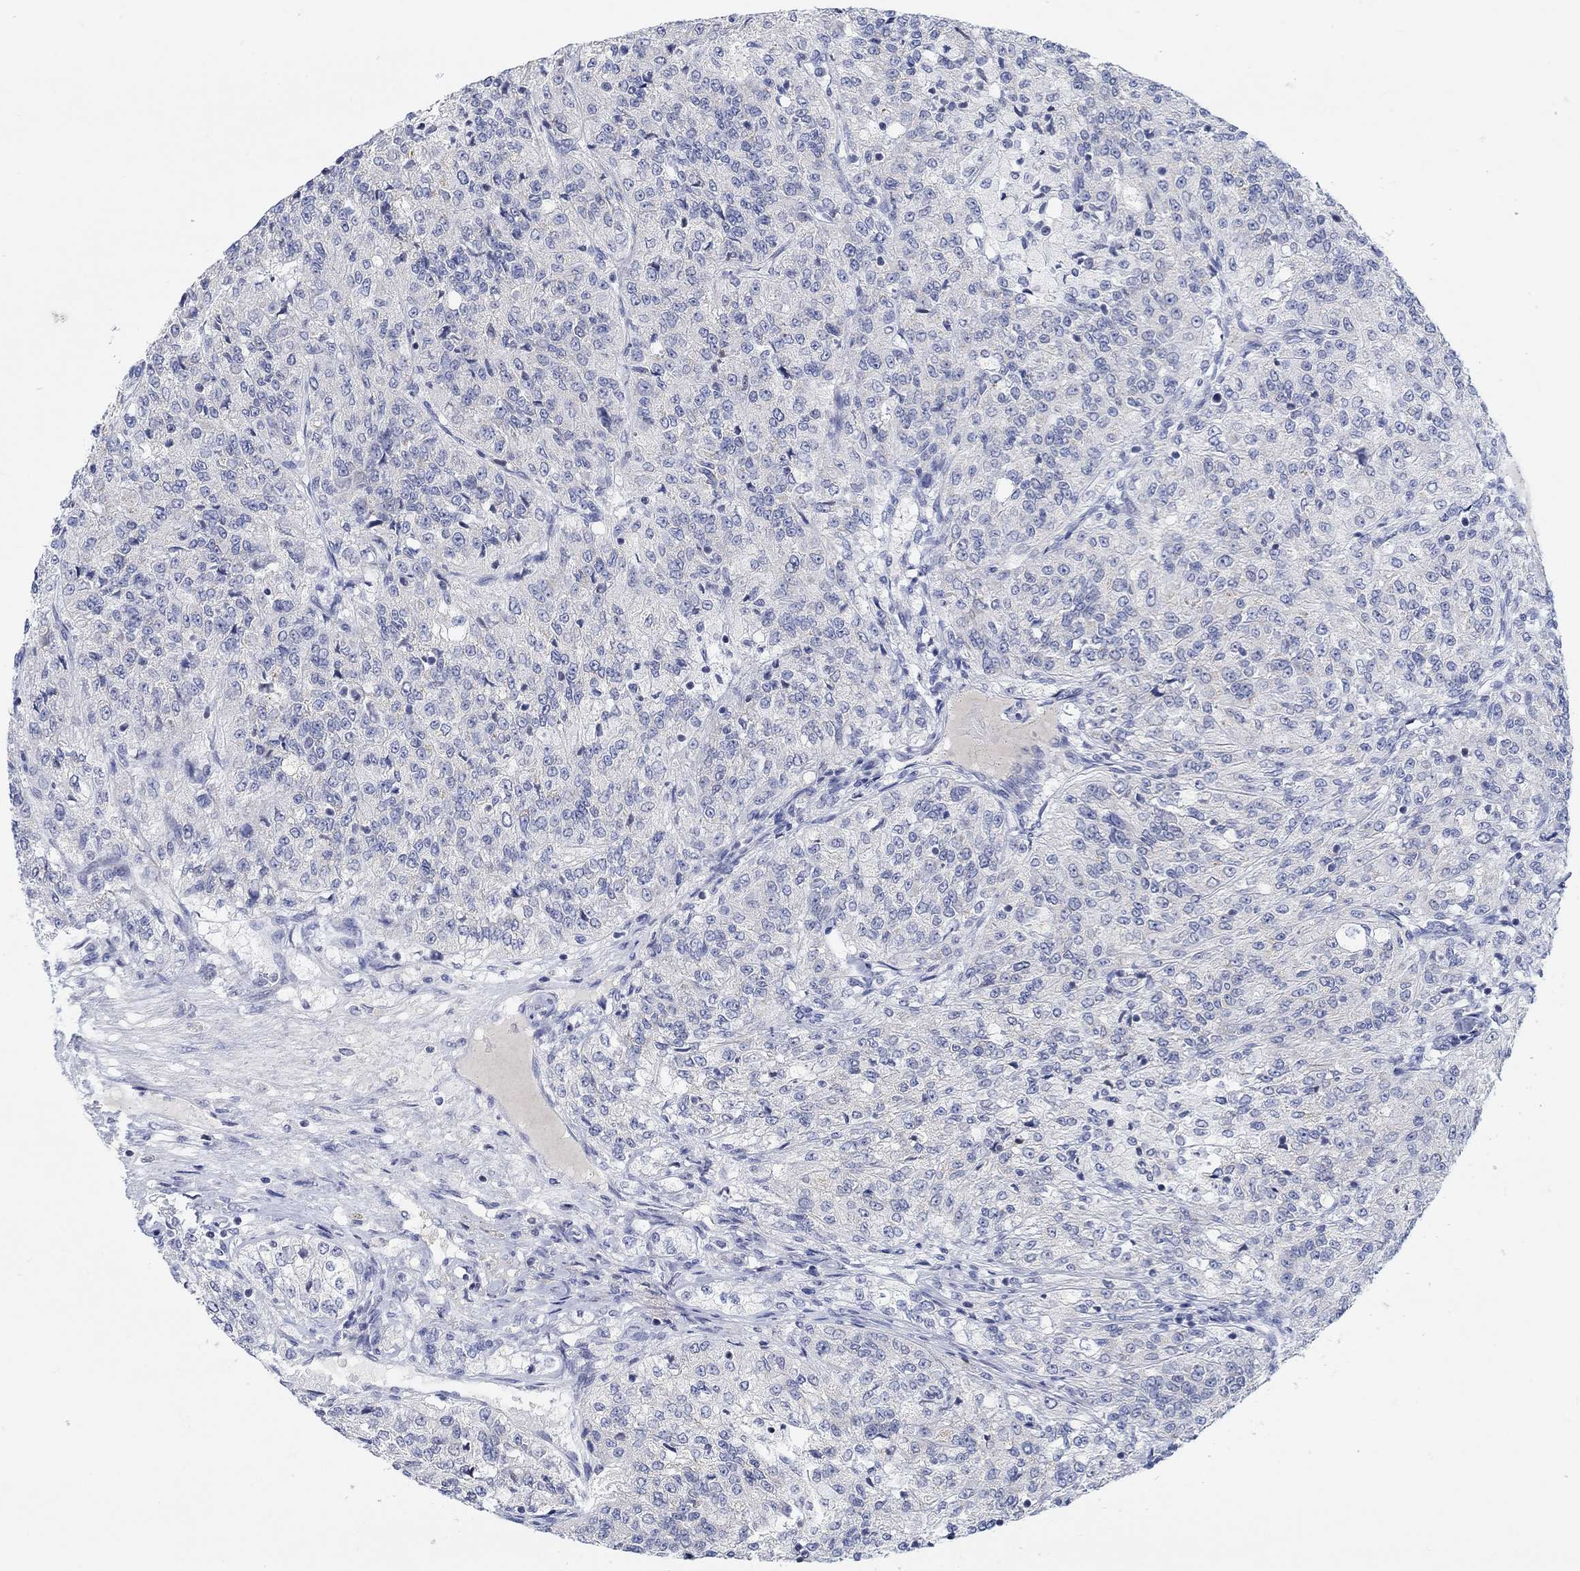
{"staining": {"intensity": "negative", "quantity": "none", "location": "none"}, "tissue": "renal cancer", "cell_type": "Tumor cells", "image_type": "cancer", "snomed": [{"axis": "morphology", "description": "Adenocarcinoma, NOS"}, {"axis": "topography", "description": "Kidney"}], "caption": "Adenocarcinoma (renal) was stained to show a protein in brown. There is no significant expression in tumor cells.", "gene": "ATP6V1E2", "patient": {"sex": "female", "age": 63}}